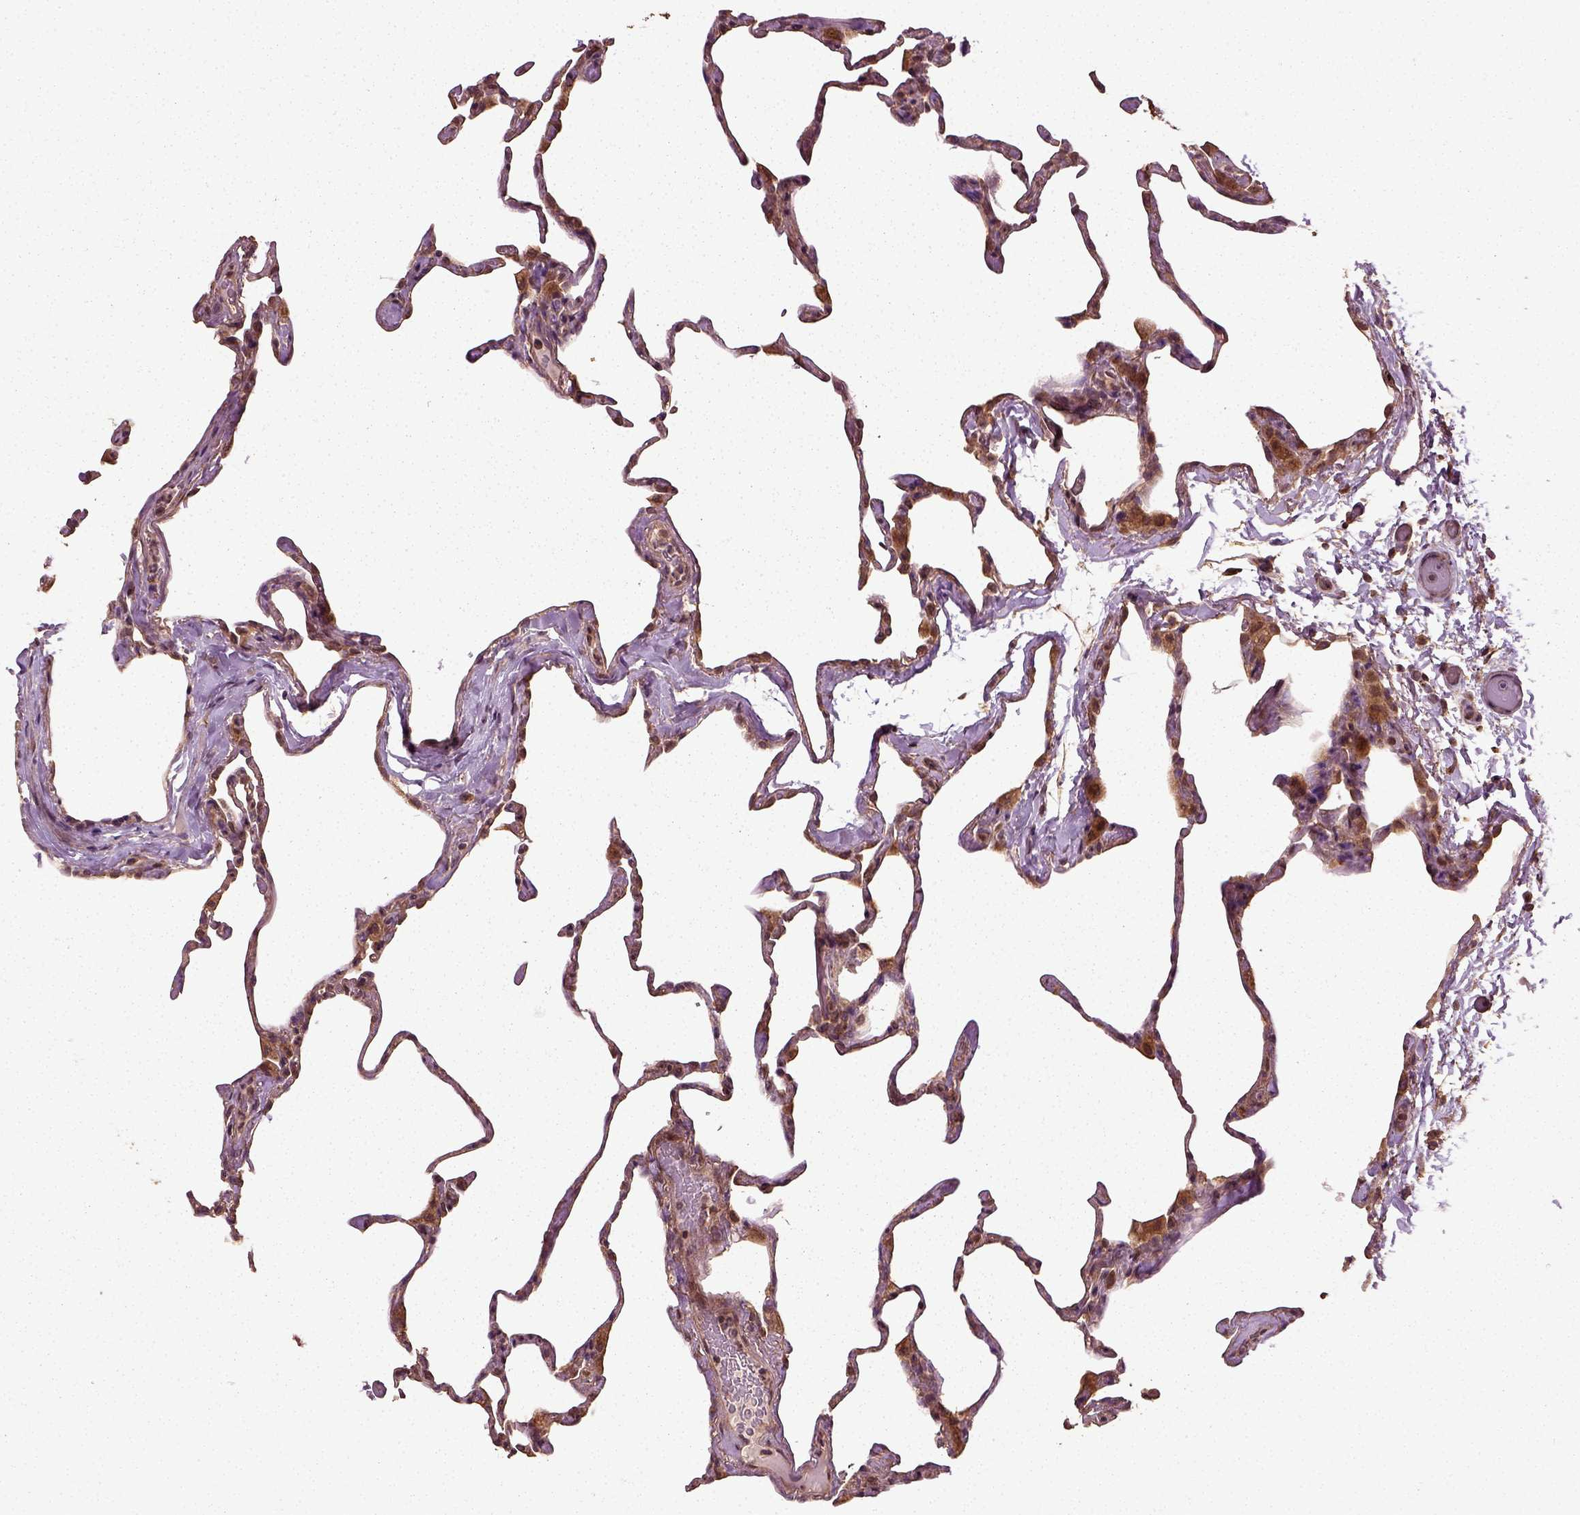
{"staining": {"intensity": "moderate", "quantity": "<25%", "location": "cytoplasmic/membranous"}, "tissue": "lung", "cell_type": "Alveolar cells", "image_type": "normal", "snomed": [{"axis": "morphology", "description": "Normal tissue, NOS"}, {"axis": "topography", "description": "Lung"}], "caption": "Immunohistochemical staining of unremarkable lung shows <25% levels of moderate cytoplasmic/membranous protein positivity in approximately <25% of alveolar cells. Nuclei are stained in blue.", "gene": "ERV3", "patient": {"sex": "male", "age": 65}}